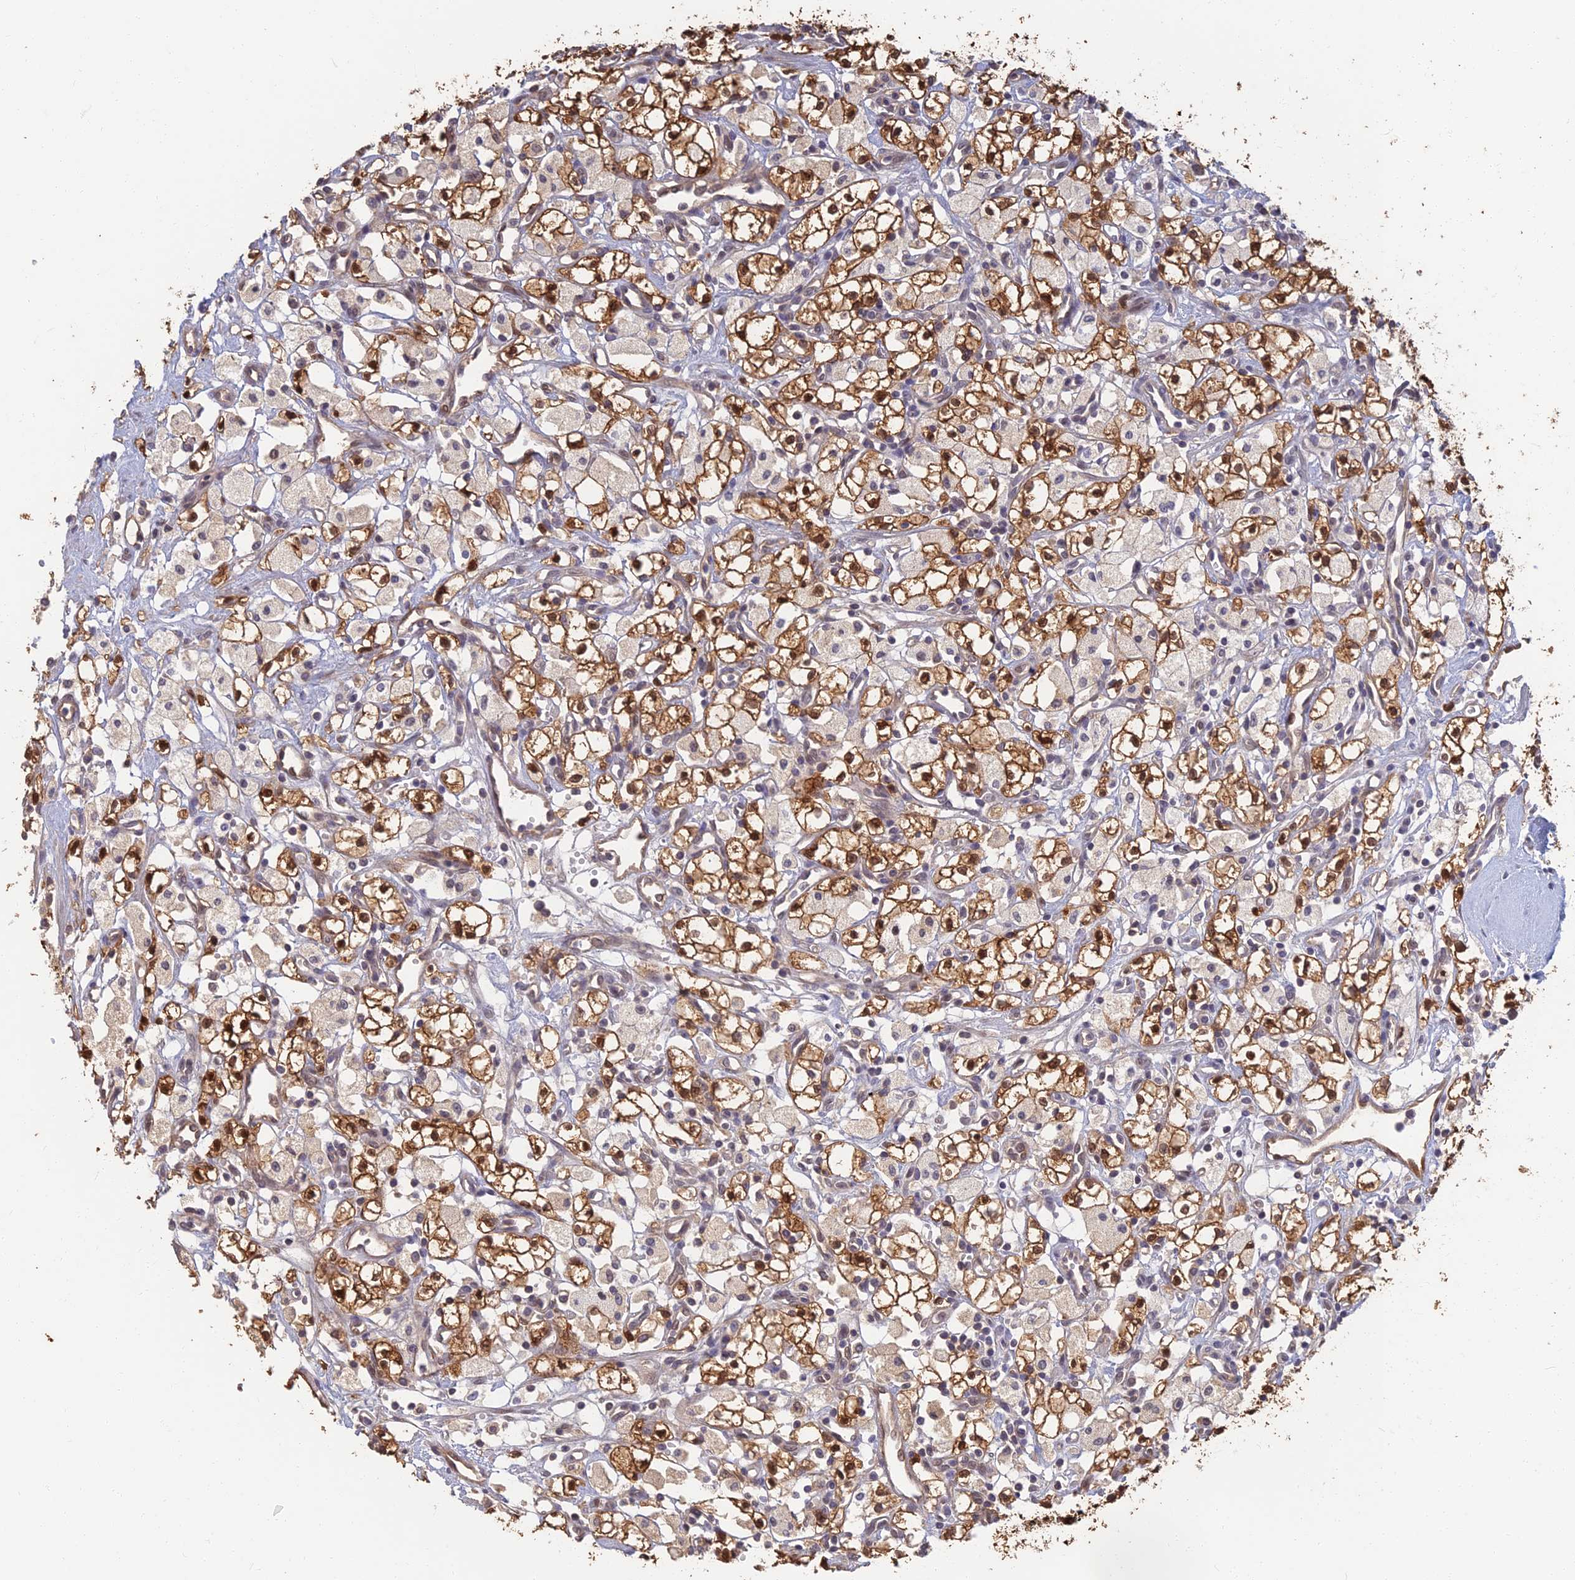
{"staining": {"intensity": "strong", "quantity": ">75%", "location": "cytoplasmic/membranous,nuclear"}, "tissue": "renal cancer", "cell_type": "Tumor cells", "image_type": "cancer", "snomed": [{"axis": "morphology", "description": "Adenocarcinoma, NOS"}, {"axis": "topography", "description": "Kidney"}], "caption": "A high amount of strong cytoplasmic/membranous and nuclear positivity is identified in approximately >75% of tumor cells in renal adenocarcinoma tissue.", "gene": "LRRN3", "patient": {"sex": "male", "age": 59}}